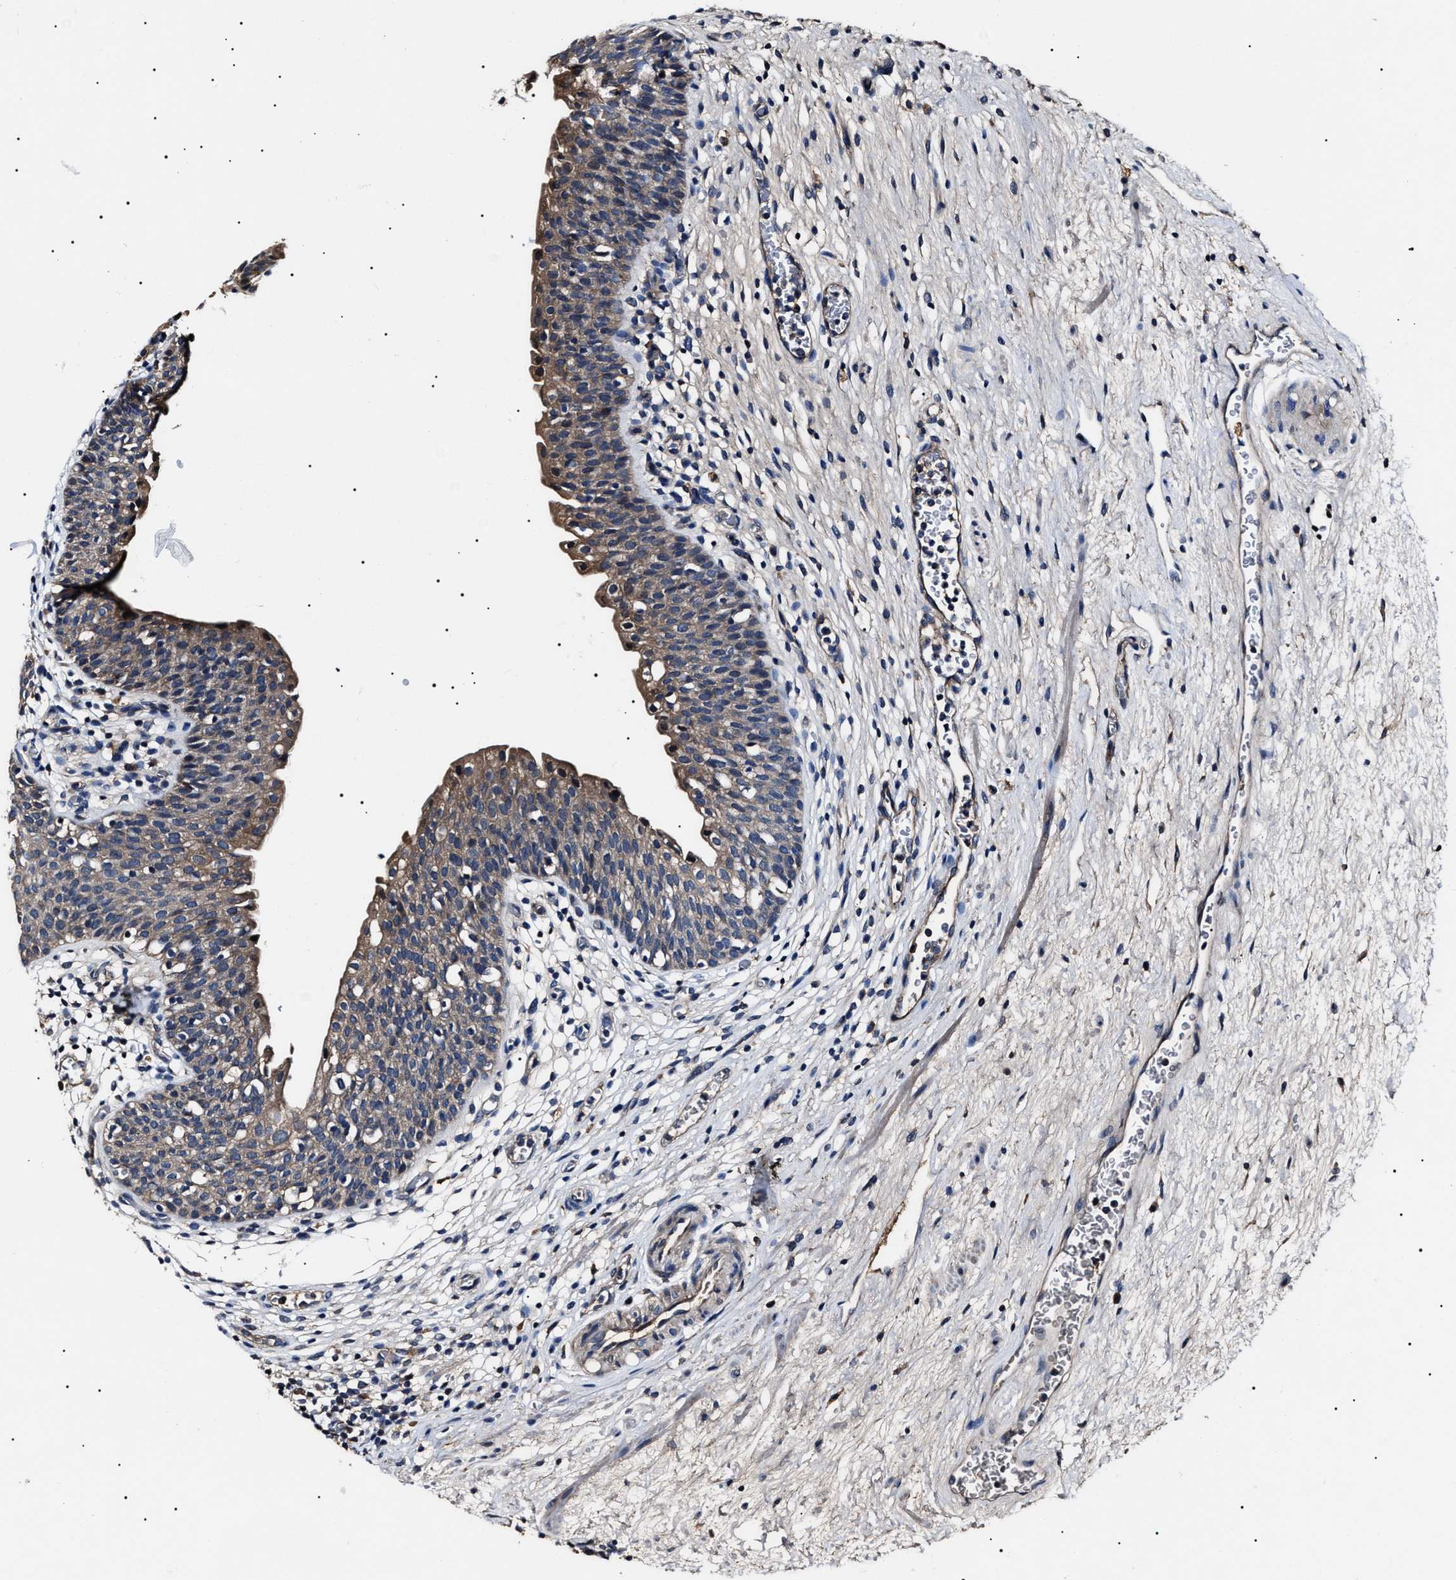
{"staining": {"intensity": "moderate", "quantity": "25%-75%", "location": "cytoplasmic/membranous"}, "tissue": "urinary bladder", "cell_type": "Urothelial cells", "image_type": "normal", "snomed": [{"axis": "morphology", "description": "Normal tissue, NOS"}, {"axis": "topography", "description": "Urinary bladder"}], "caption": "Moderate cytoplasmic/membranous protein positivity is identified in about 25%-75% of urothelial cells in urinary bladder.", "gene": "IFT81", "patient": {"sex": "male", "age": 37}}